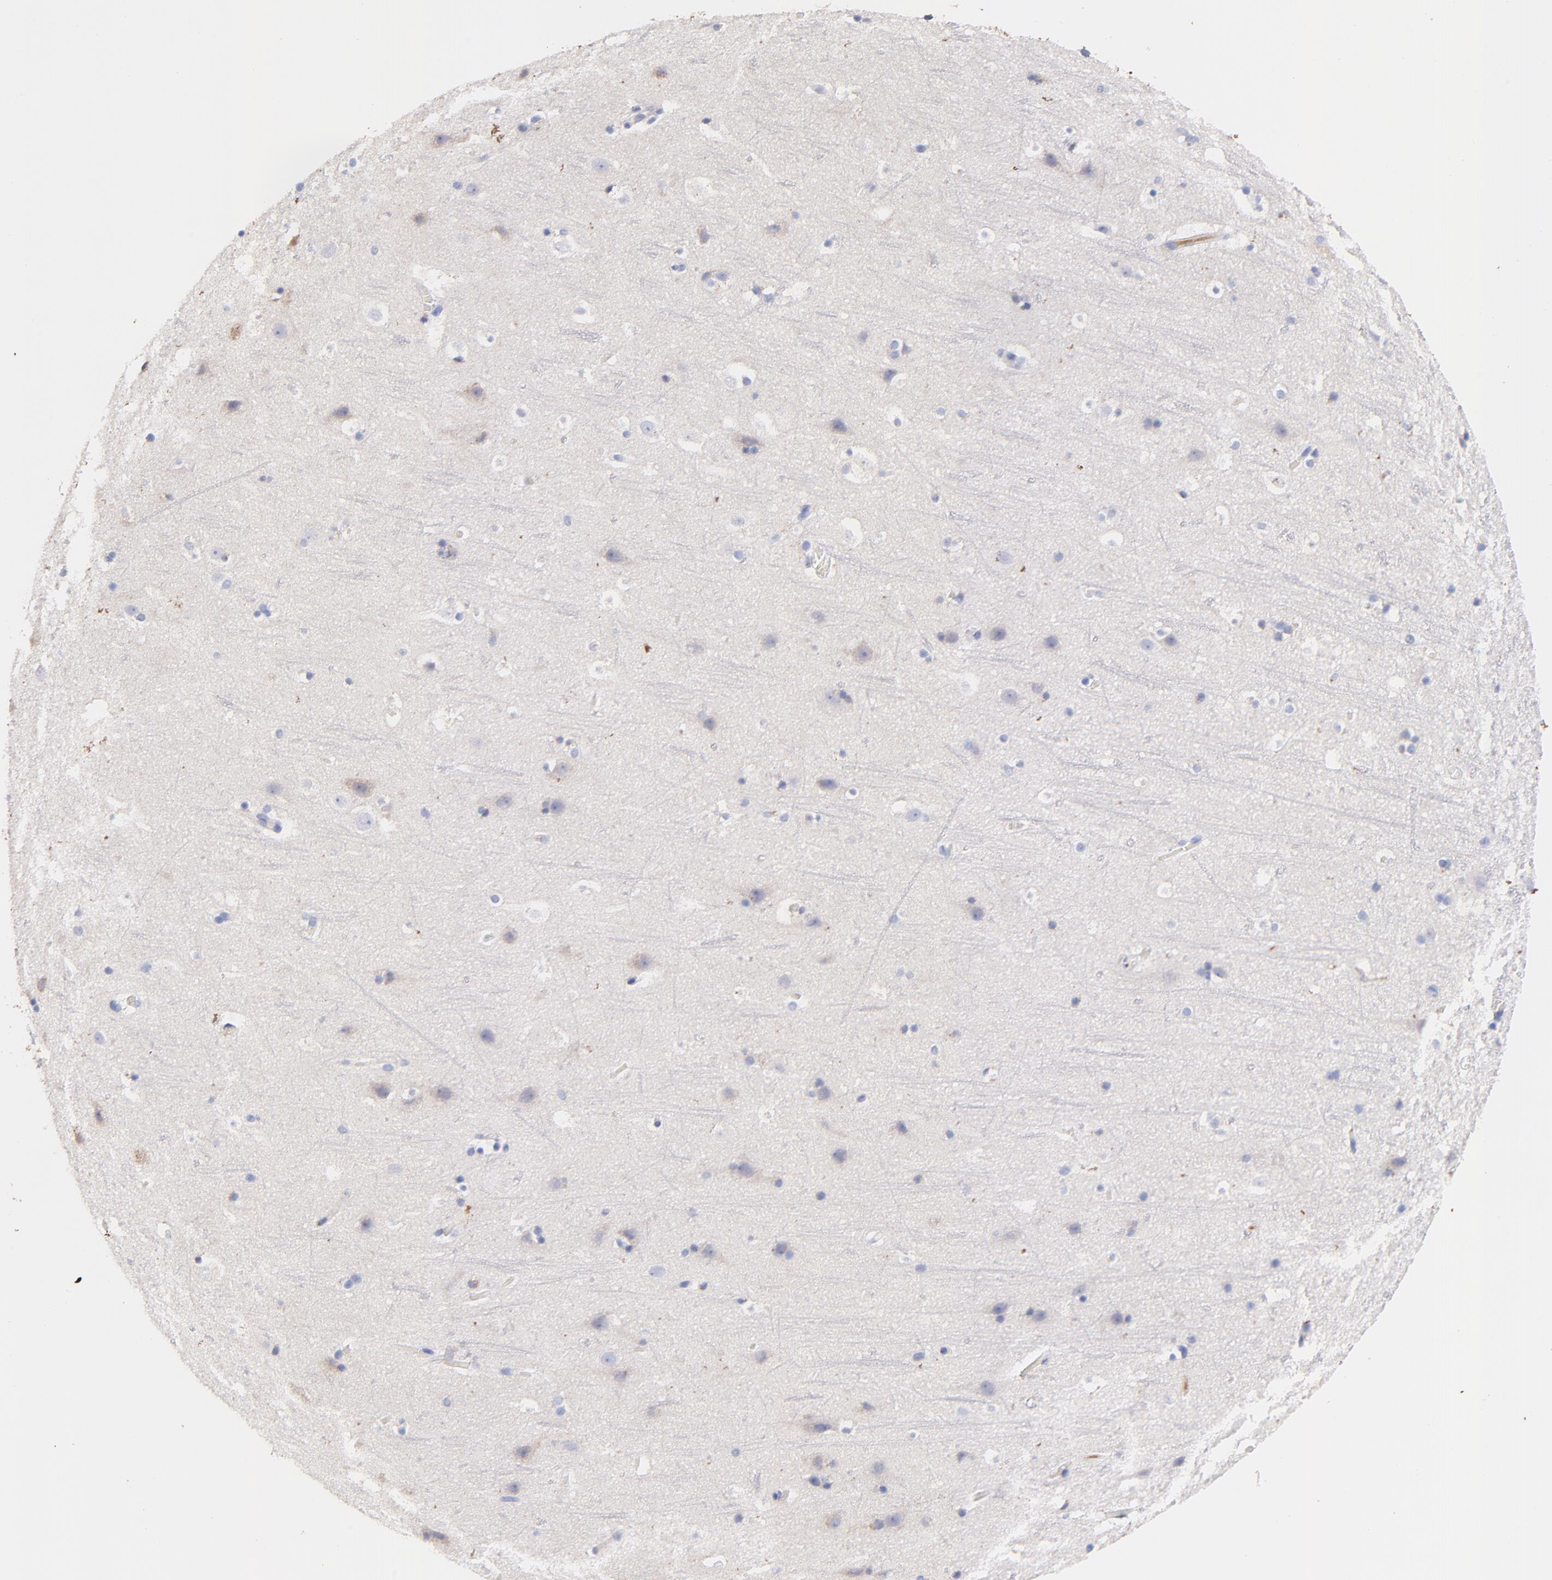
{"staining": {"intensity": "negative", "quantity": "none", "location": "none"}, "tissue": "cerebral cortex", "cell_type": "Endothelial cells", "image_type": "normal", "snomed": [{"axis": "morphology", "description": "Normal tissue, NOS"}, {"axis": "topography", "description": "Cerebral cortex"}], "caption": "The photomicrograph demonstrates no staining of endothelial cells in unremarkable cerebral cortex.", "gene": "IGLV7", "patient": {"sex": "male", "age": 45}}